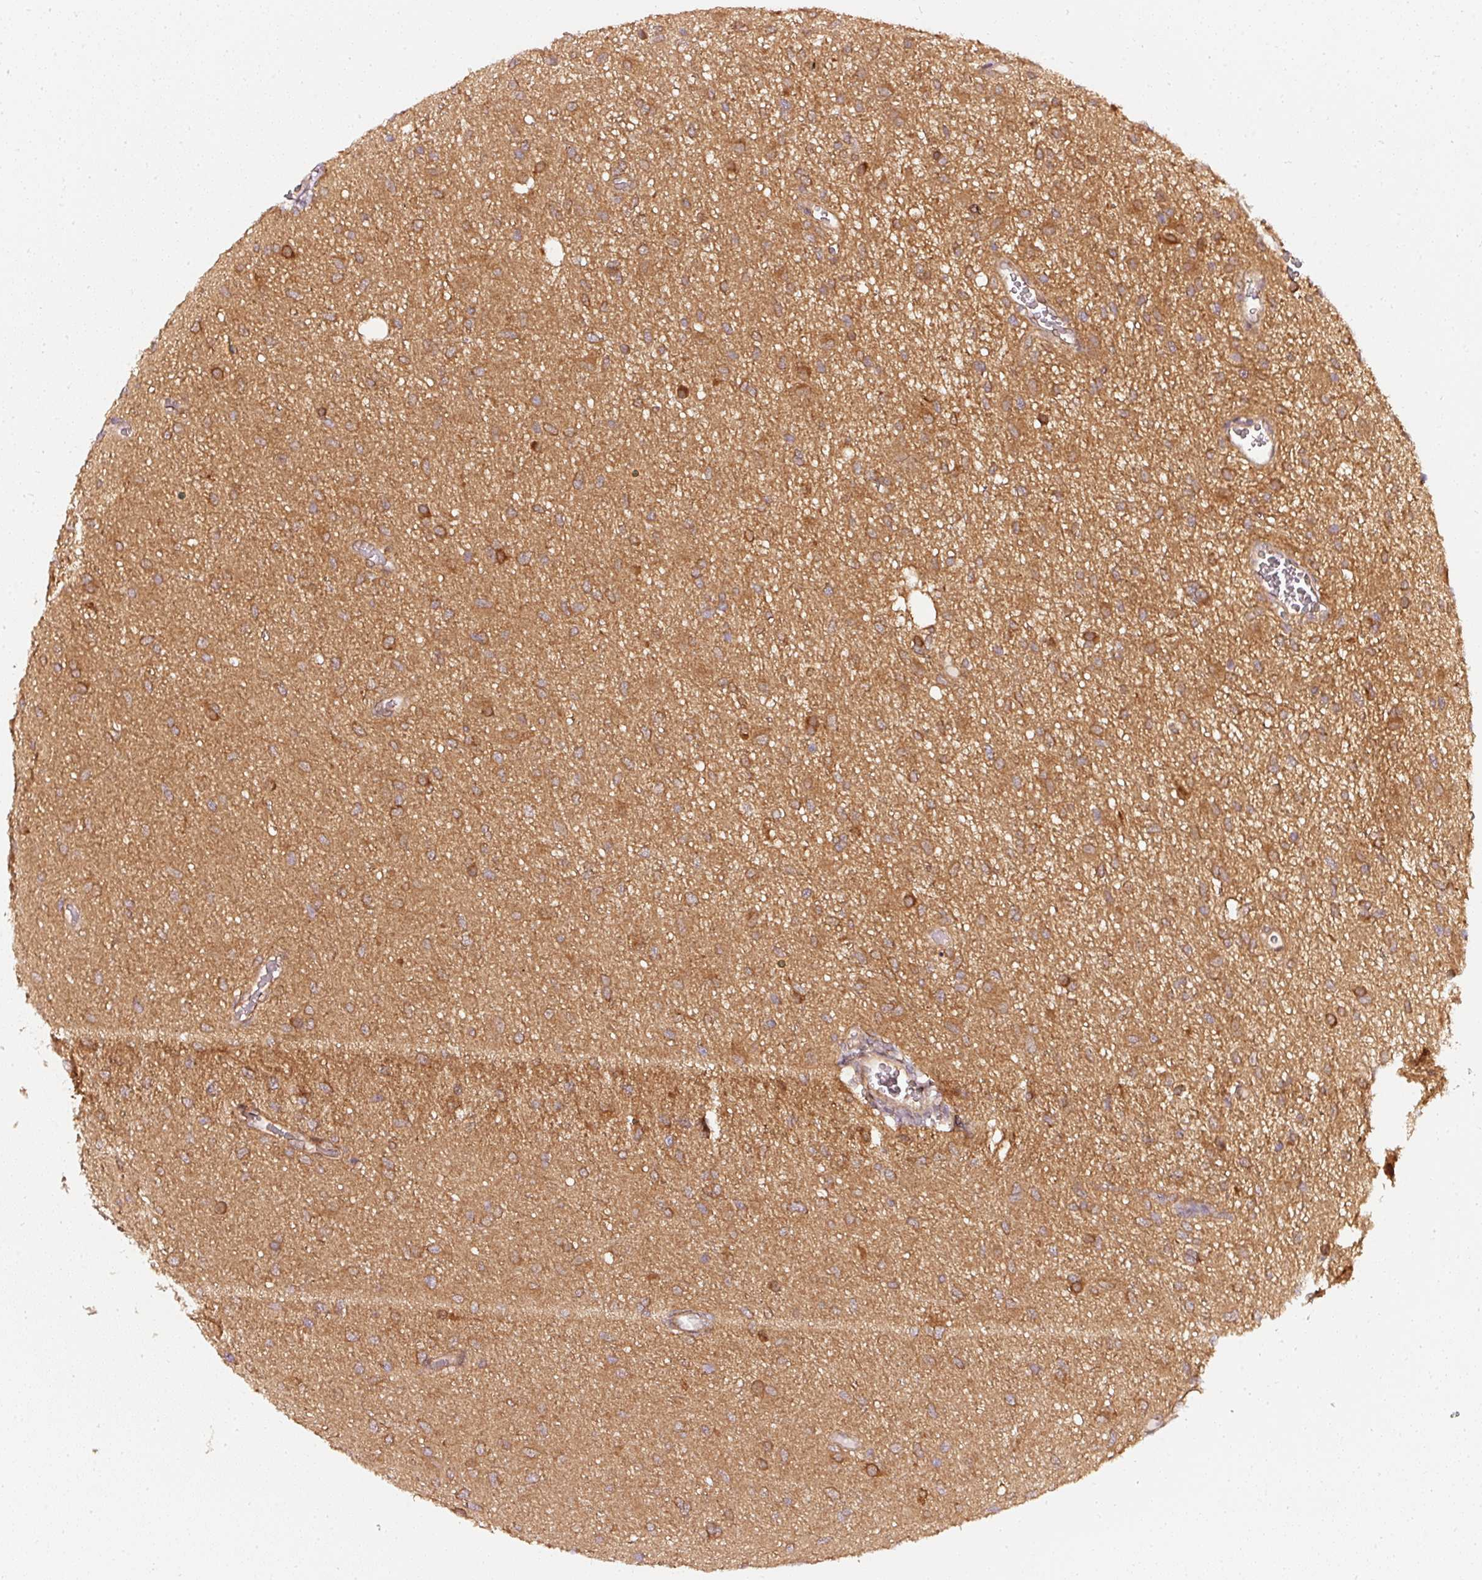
{"staining": {"intensity": "strong", "quantity": ">75%", "location": "cytoplasmic/membranous"}, "tissue": "glioma", "cell_type": "Tumor cells", "image_type": "cancer", "snomed": [{"axis": "morphology", "description": "Glioma, malignant, Low grade"}, {"axis": "topography", "description": "Cerebellum"}], "caption": "Protein staining exhibits strong cytoplasmic/membranous positivity in approximately >75% of tumor cells in malignant low-grade glioma.", "gene": "ASMTL", "patient": {"sex": "female", "age": 5}}